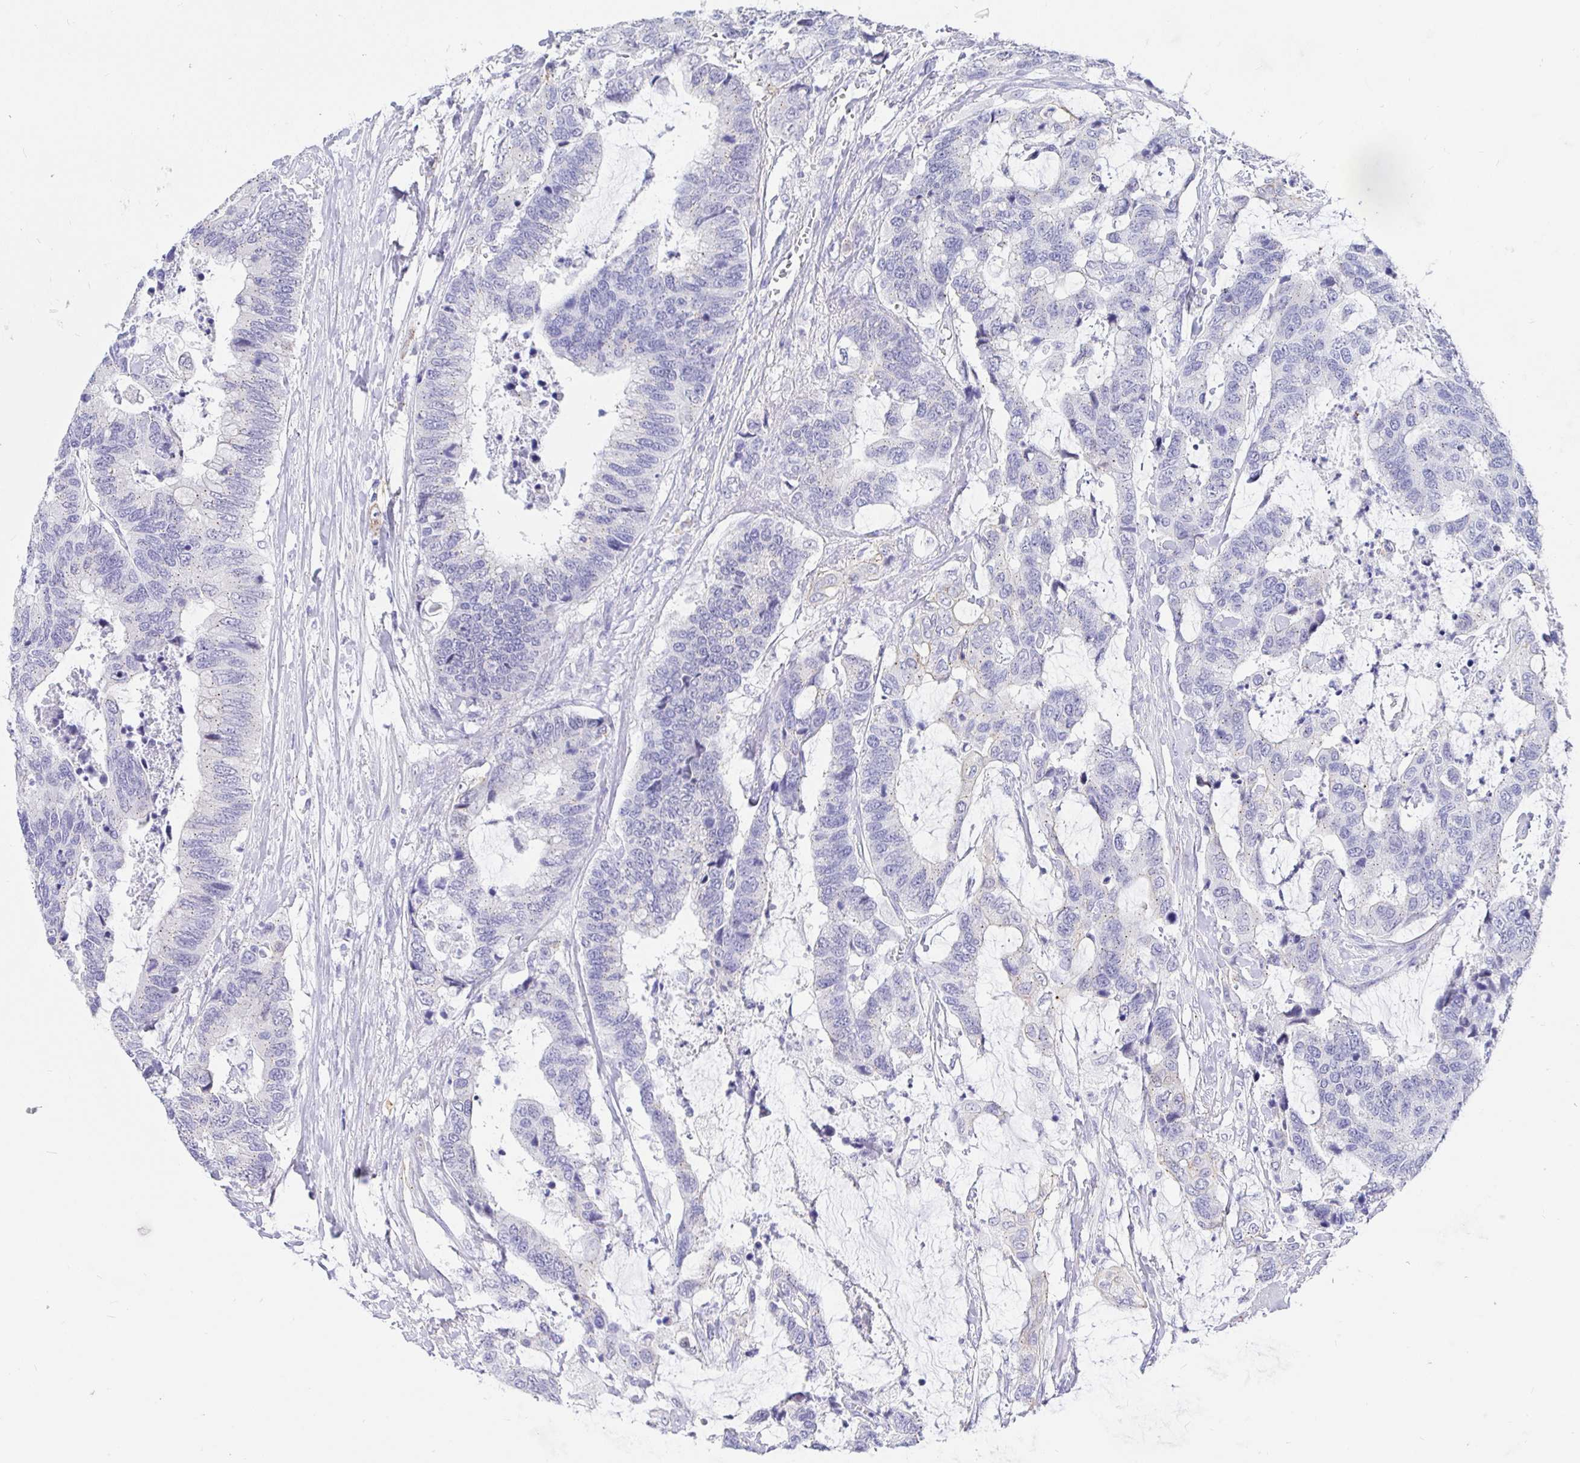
{"staining": {"intensity": "negative", "quantity": "none", "location": "none"}, "tissue": "colorectal cancer", "cell_type": "Tumor cells", "image_type": "cancer", "snomed": [{"axis": "morphology", "description": "Adenocarcinoma, NOS"}, {"axis": "topography", "description": "Rectum"}], "caption": "Protein analysis of adenocarcinoma (colorectal) exhibits no significant positivity in tumor cells.", "gene": "EZHIP", "patient": {"sex": "female", "age": 59}}